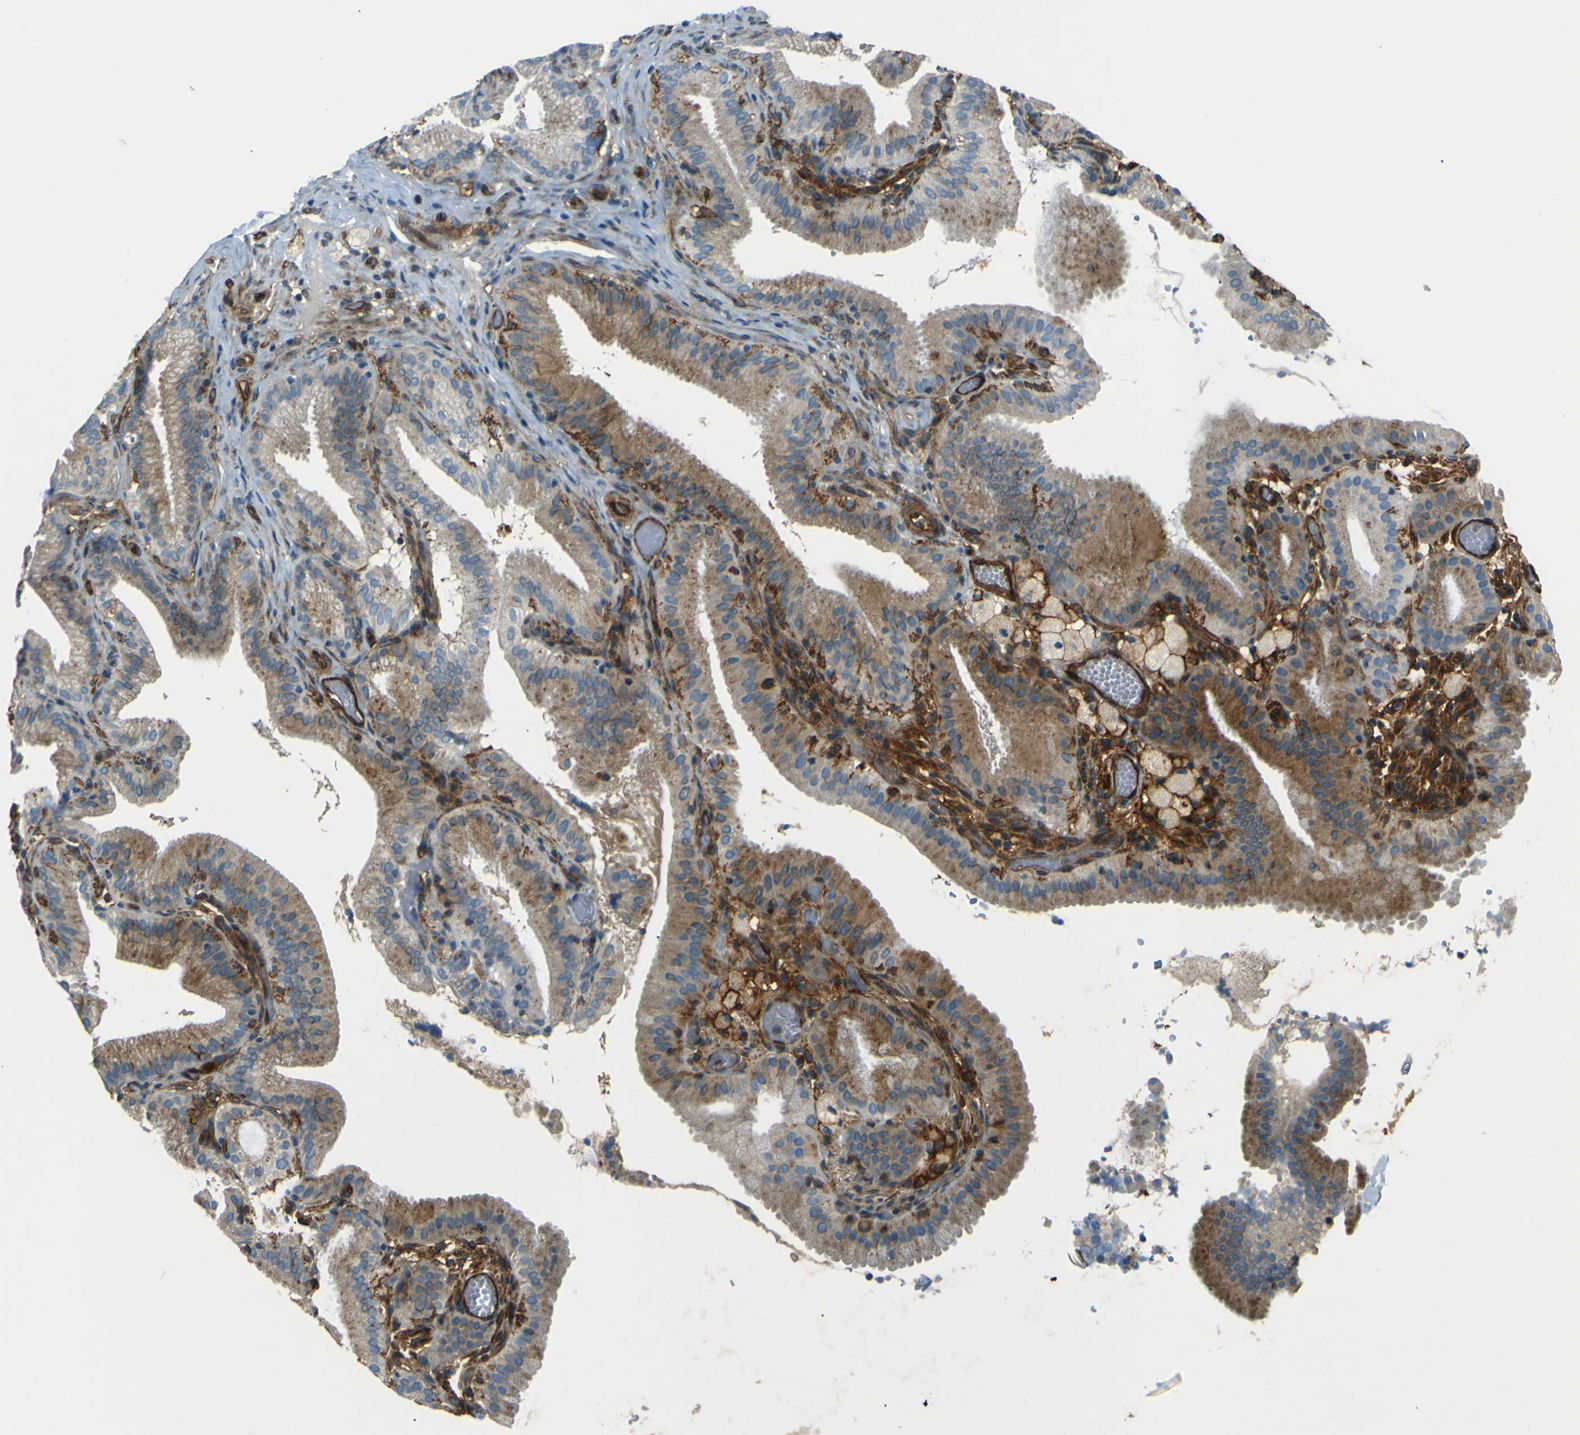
{"staining": {"intensity": "moderate", "quantity": ">75%", "location": "cytoplasmic/membranous"}, "tissue": "gallbladder", "cell_type": "Glandular cells", "image_type": "normal", "snomed": [{"axis": "morphology", "description": "Normal tissue, NOS"}, {"axis": "topography", "description": "Gallbladder"}], "caption": "IHC (DAB) staining of unremarkable gallbladder shows moderate cytoplasmic/membranous protein staining in about >75% of glandular cells.", "gene": "ENTPD1", "patient": {"sex": "male", "age": 54}}